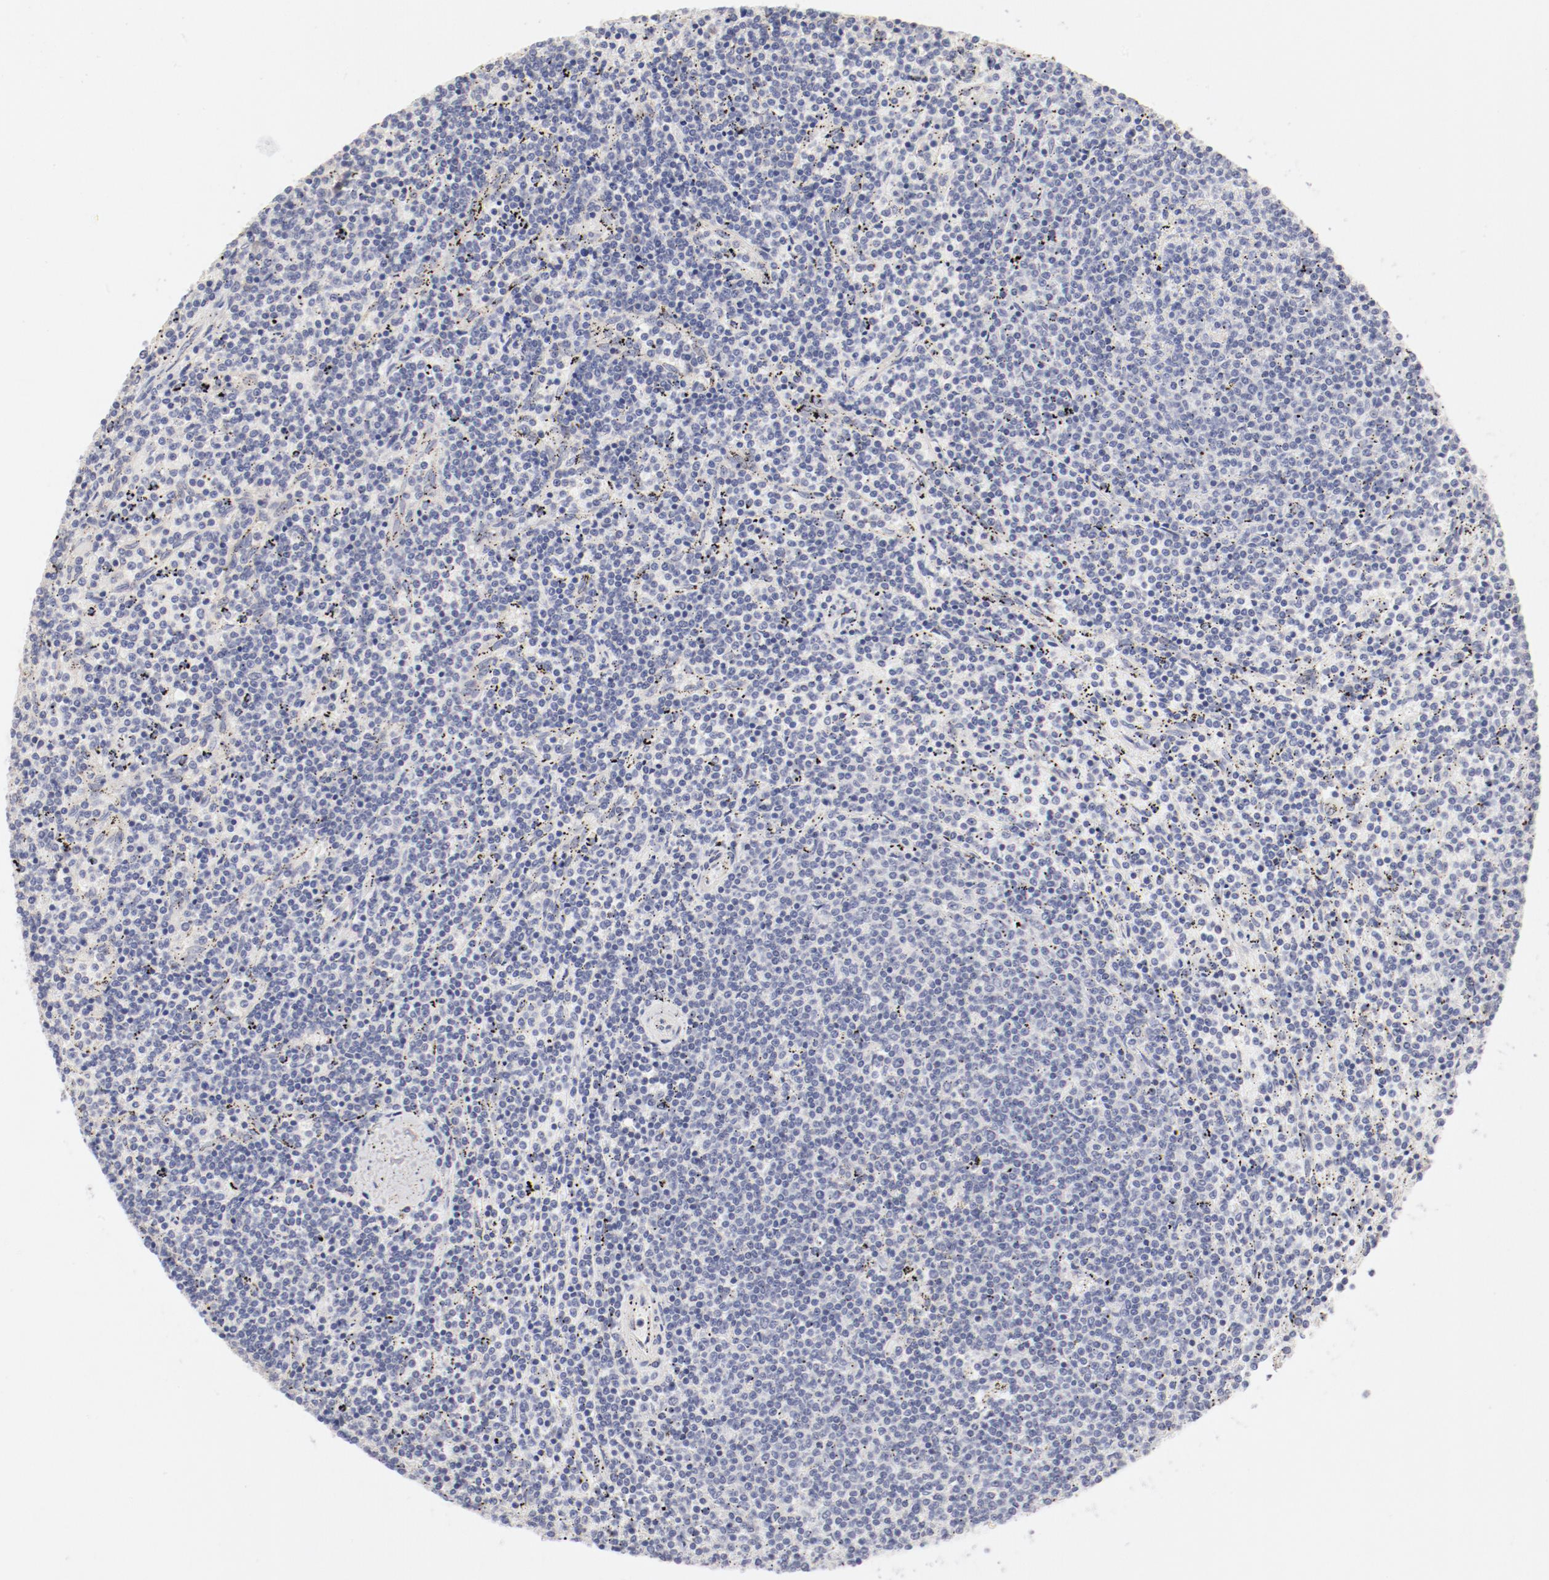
{"staining": {"intensity": "negative", "quantity": "none", "location": "none"}, "tissue": "lymphoma", "cell_type": "Tumor cells", "image_type": "cancer", "snomed": [{"axis": "morphology", "description": "Malignant lymphoma, non-Hodgkin's type, Low grade"}, {"axis": "topography", "description": "Spleen"}], "caption": "A high-resolution photomicrograph shows IHC staining of malignant lymphoma, non-Hodgkin's type (low-grade), which displays no significant positivity in tumor cells.", "gene": "LAX1", "patient": {"sex": "female", "age": 50}}